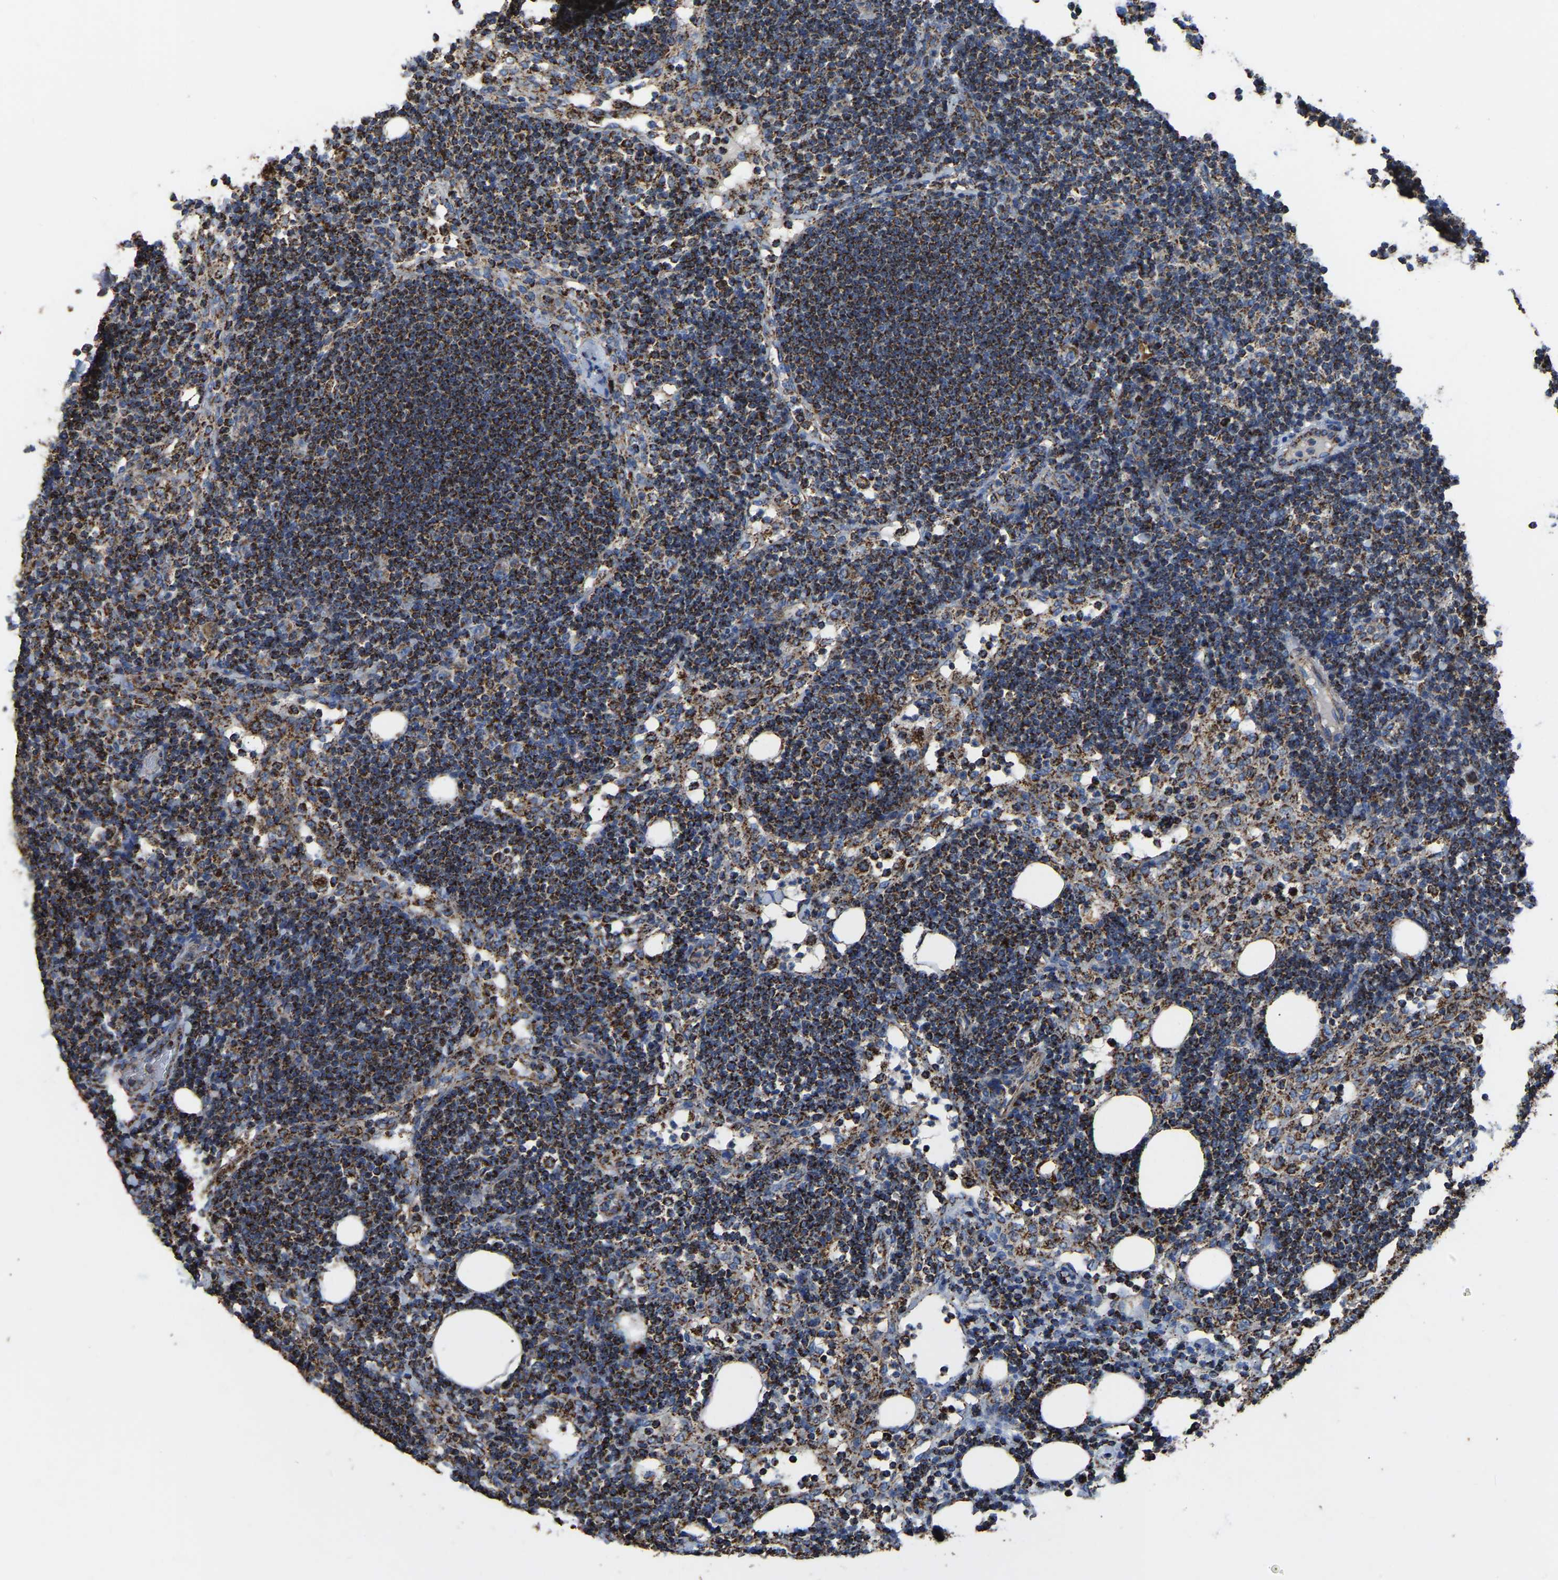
{"staining": {"intensity": "strong", "quantity": "25%-75%", "location": "cytoplasmic/membranous"}, "tissue": "lymph node", "cell_type": "Germinal center cells", "image_type": "normal", "snomed": [{"axis": "morphology", "description": "Normal tissue, NOS"}, {"axis": "morphology", "description": "Carcinoid, malignant, NOS"}, {"axis": "topography", "description": "Lymph node"}], "caption": "Protein staining demonstrates strong cytoplasmic/membranous expression in approximately 25%-75% of germinal center cells in normal lymph node.", "gene": "ETFA", "patient": {"sex": "male", "age": 47}}